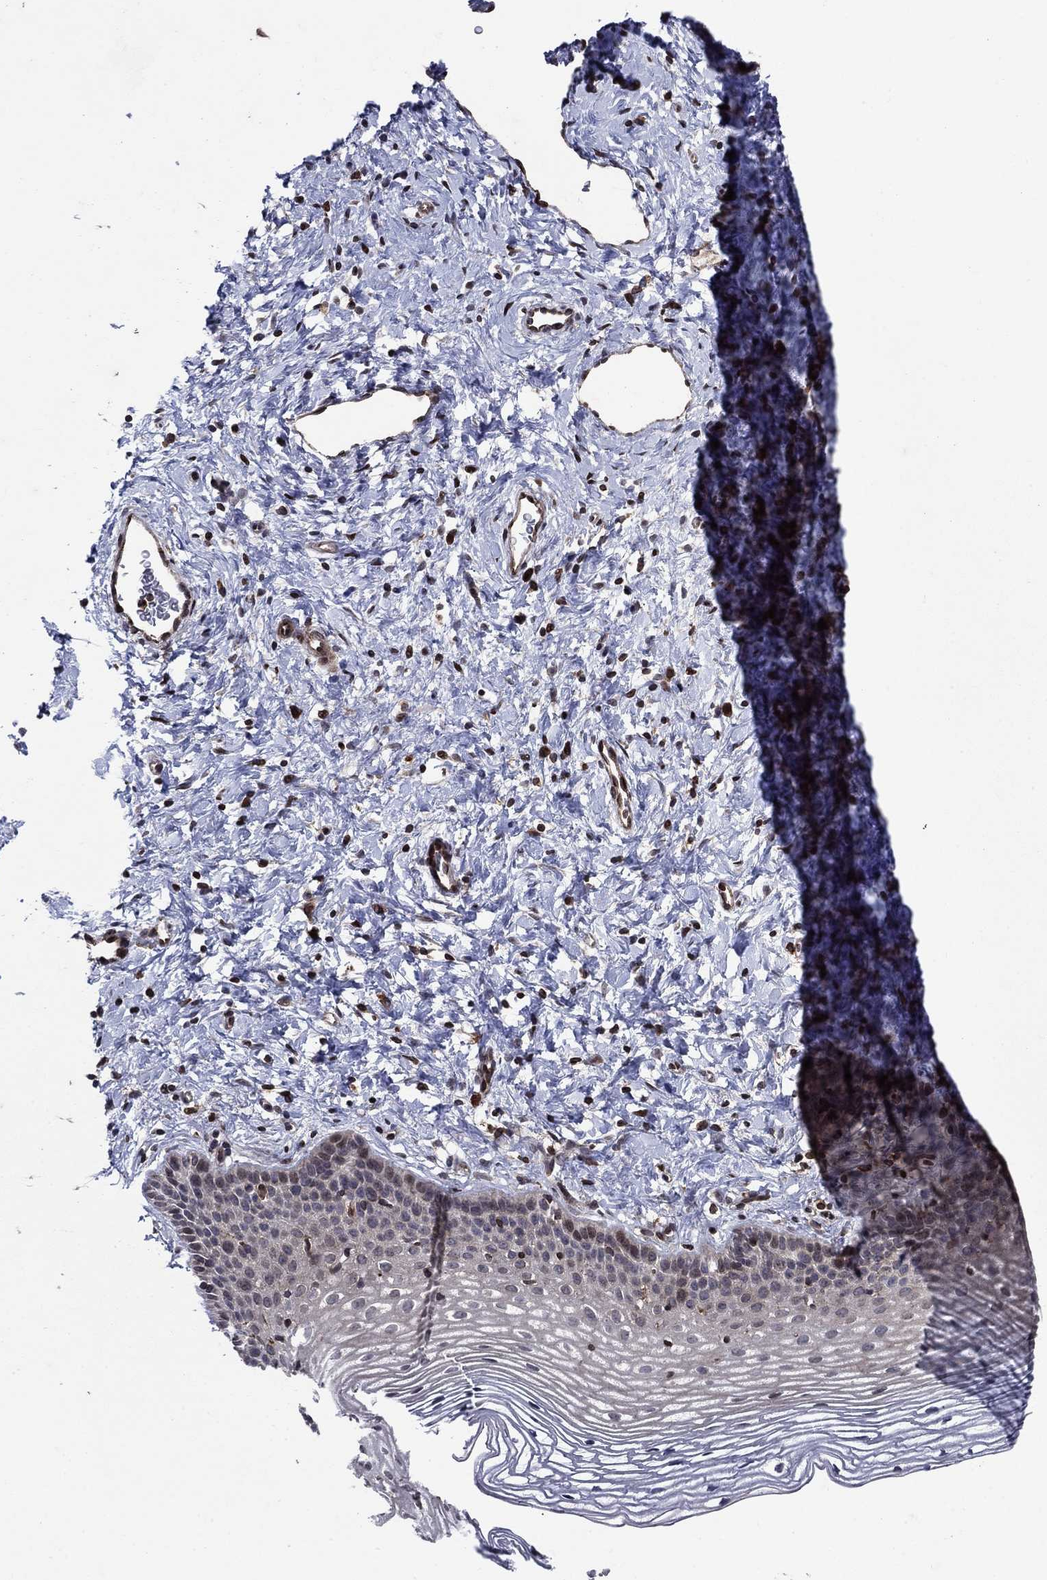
{"staining": {"intensity": "weak", "quantity": "<25%", "location": "cytoplasmic/membranous"}, "tissue": "cervix", "cell_type": "Squamous epithelial cells", "image_type": "normal", "snomed": [{"axis": "morphology", "description": "Normal tissue, NOS"}, {"axis": "topography", "description": "Cervix"}], "caption": "Squamous epithelial cells are negative for protein expression in unremarkable human cervix. The staining was performed using DAB to visualize the protein expression in brown, while the nuclei were stained in blue with hematoxylin (Magnification: 20x).", "gene": "DHRS7", "patient": {"sex": "female", "age": 39}}